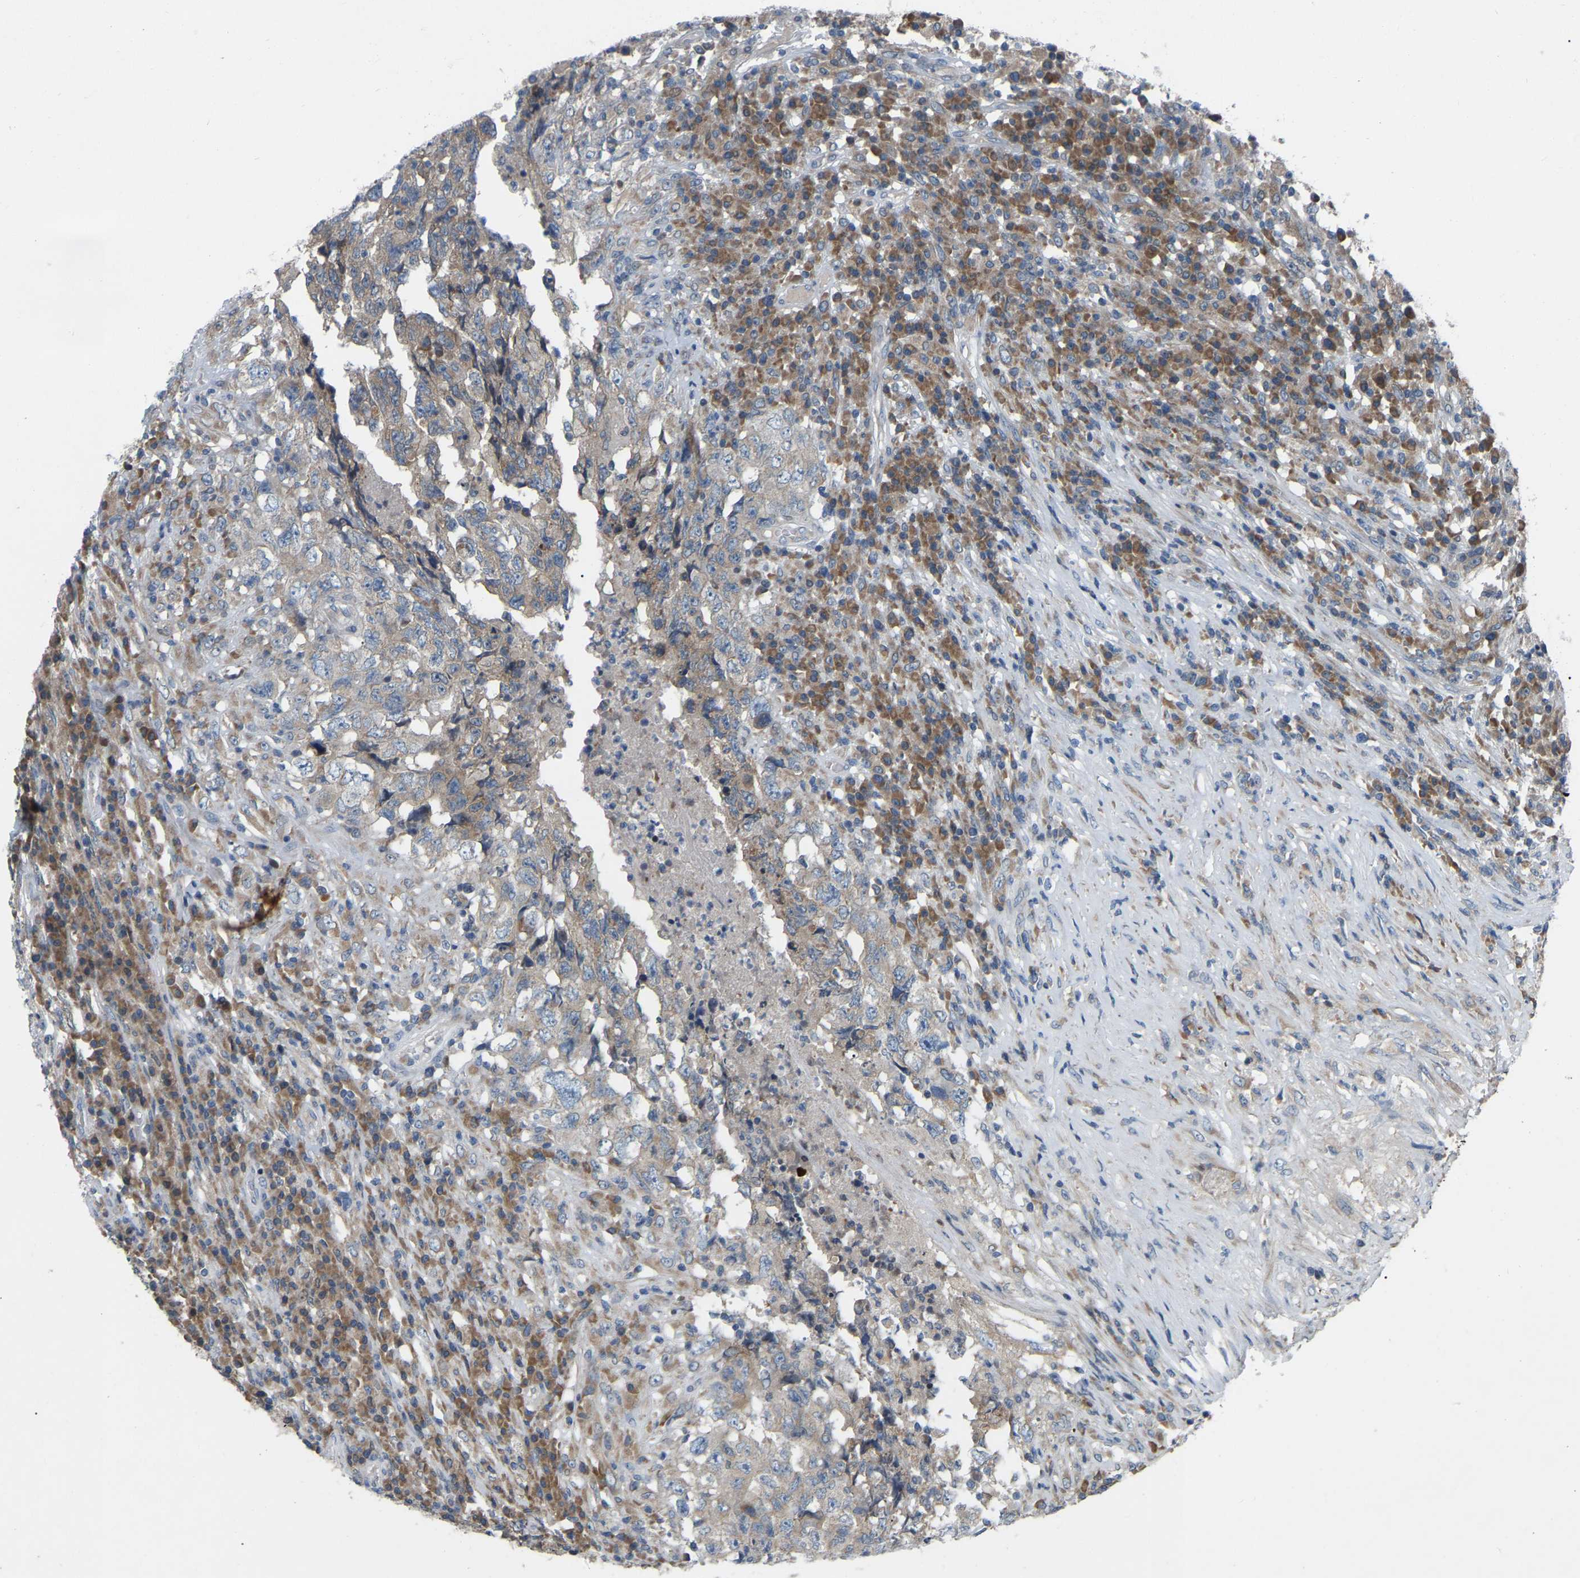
{"staining": {"intensity": "weak", "quantity": ">75%", "location": "cytoplasmic/membranous"}, "tissue": "testis cancer", "cell_type": "Tumor cells", "image_type": "cancer", "snomed": [{"axis": "morphology", "description": "Necrosis, NOS"}, {"axis": "morphology", "description": "Carcinoma, Embryonal, NOS"}, {"axis": "topography", "description": "Testis"}], "caption": "Immunohistochemistry (IHC) photomicrograph of human testis embryonal carcinoma stained for a protein (brown), which displays low levels of weak cytoplasmic/membranous positivity in approximately >75% of tumor cells.", "gene": "PARL", "patient": {"sex": "male", "age": 19}}